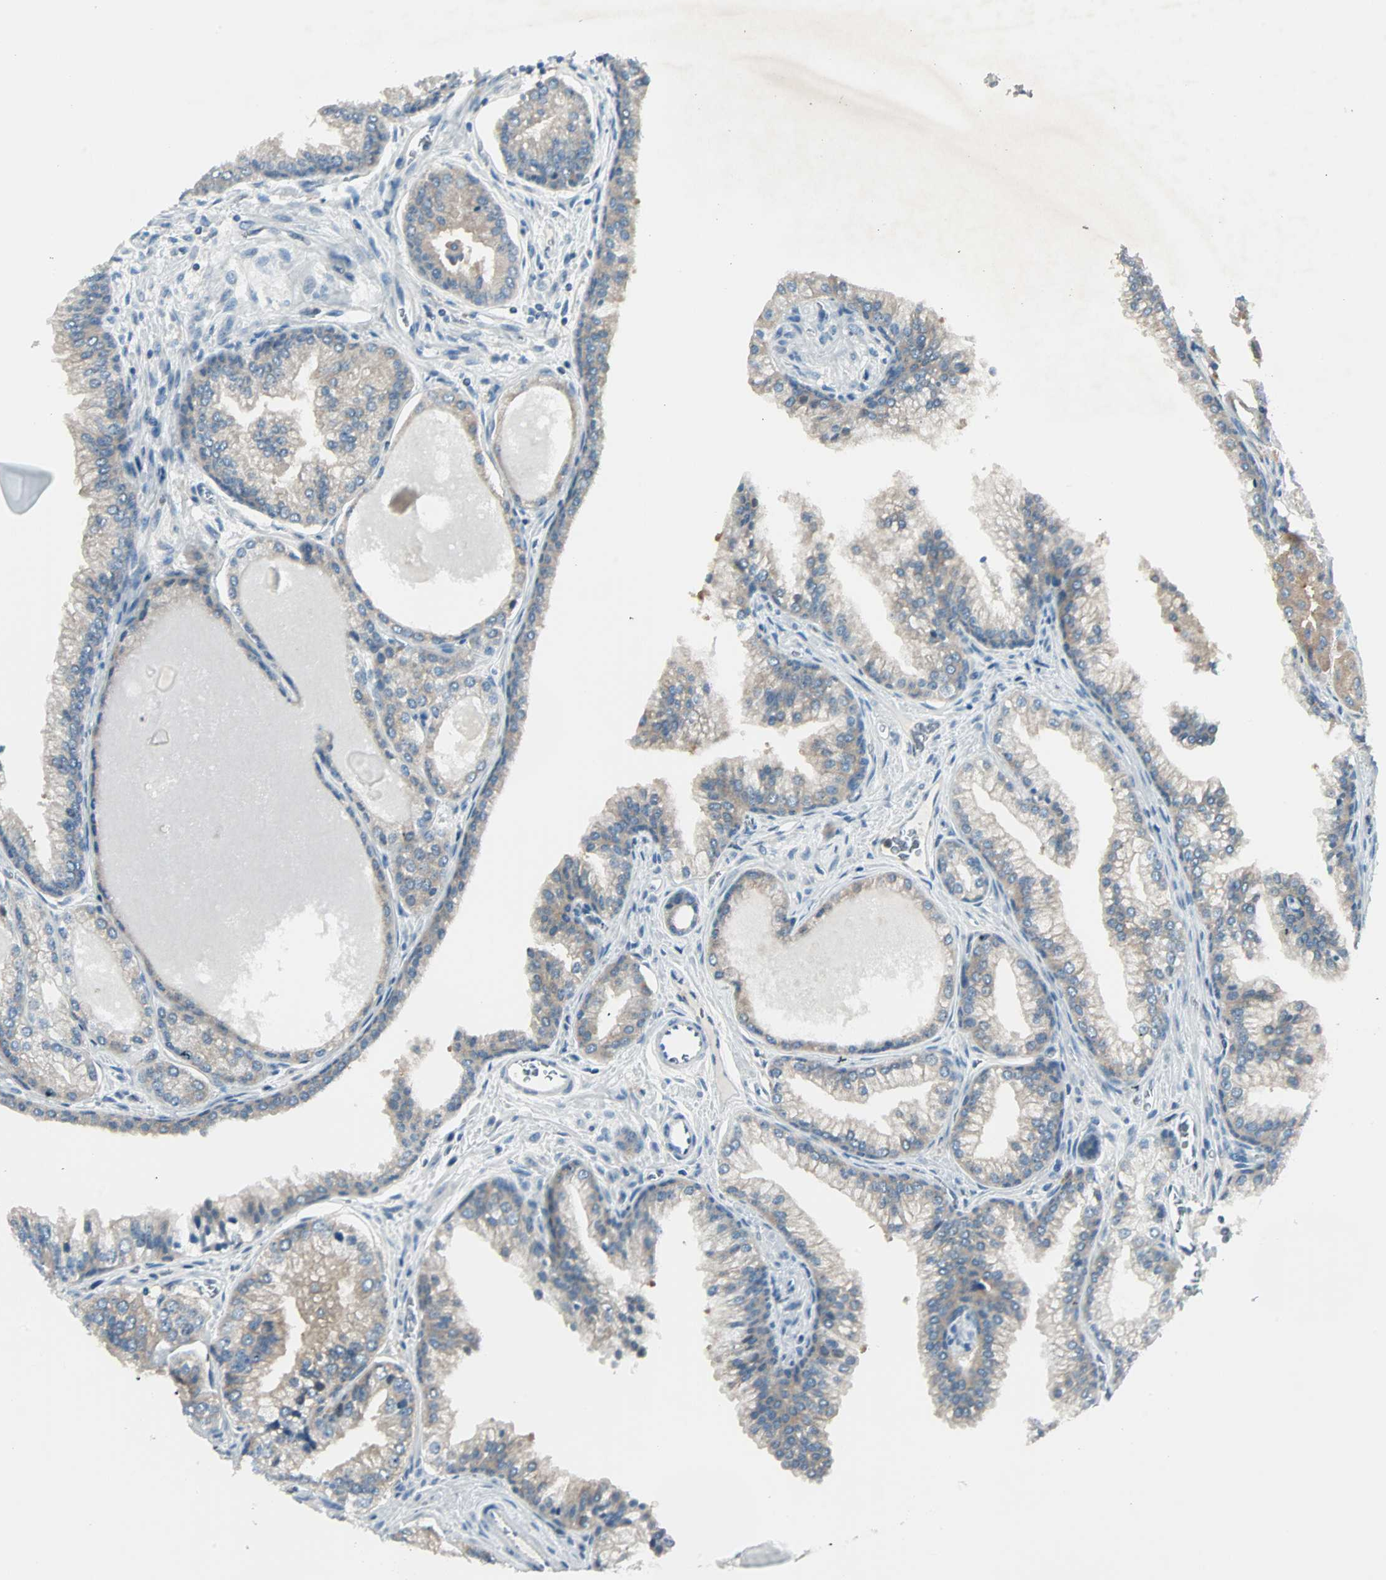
{"staining": {"intensity": "moderate", "quantity": ">75%", "location": "cytoplasmic/membranous"}, "tissue": "prostate cancer", "cell_type": "Tumor cells", "image_type": "cancer", "snomed": [{"axis": "morphology", "description": "Adenocarcinoma, Low grade"}, {"axis": "topography", "description": "Prostate"}], "caption": "Prostate cancer was stained to show a protein in brown. There is medium levels of moderate cytoplasmic/membranous expression in about >75% of tumor cells. The staining is performed using DAB brown chromogen to label protein expression. The nuclei are counter-stained blue using hematoxylin.", "gene": "SMIM8", "patient": {"sex": "male", "age": 59}}